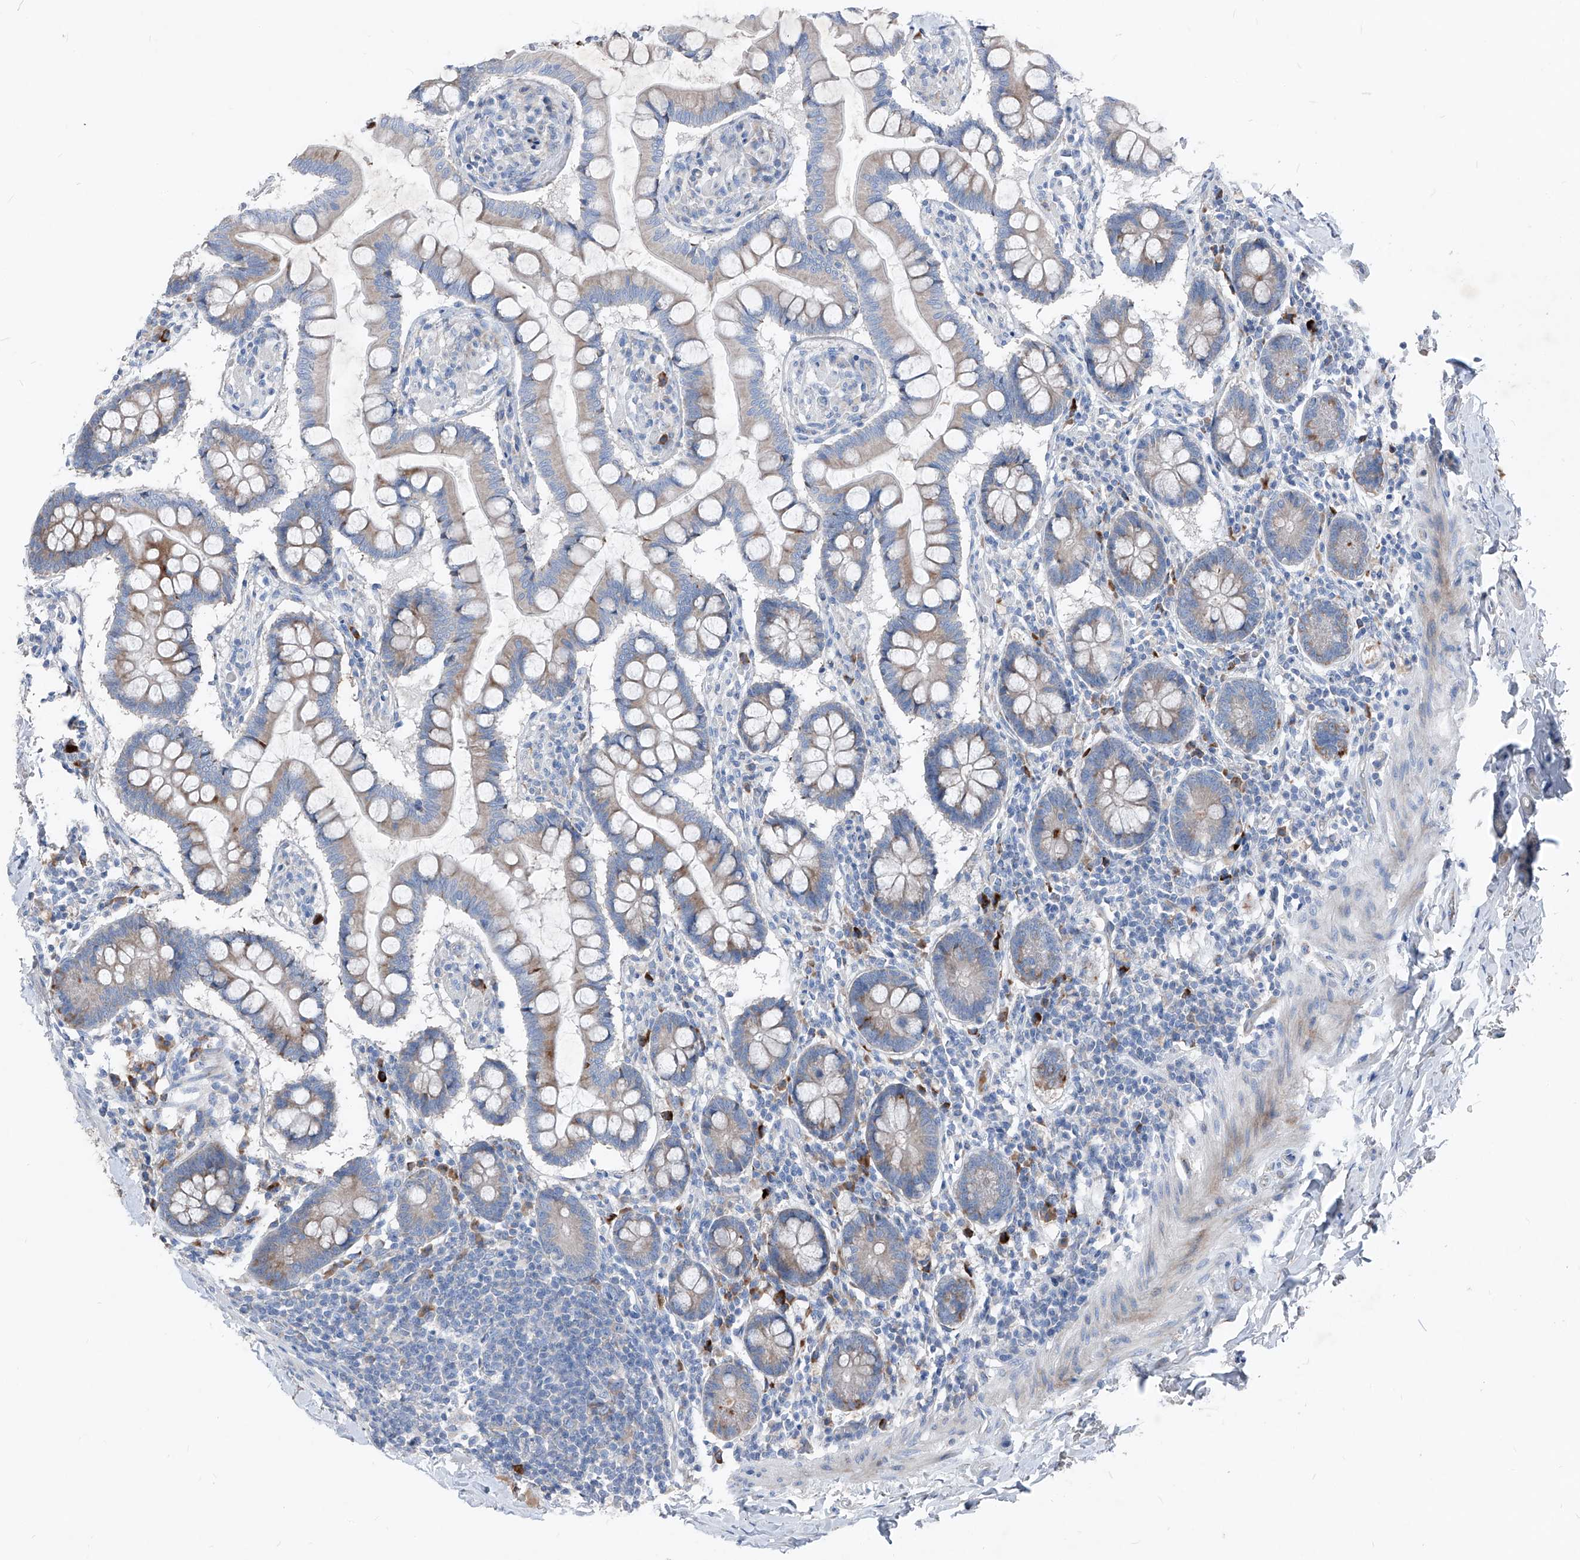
{"staining": {"intensity": "moderate", "quantity": "<25%", "location": "cytoplasmic/membranous"}, "tissue": "small intestine", "cell_type": "Glandular cells", "image_type": "normal", "snomed": [{"axis": "morphology", "description": "Normal tissue, NOS"}, {"axis": "topography", "description": "Small intestine"}], "caption": "Protein staining reveals moderate cytoplasmic/membranous positivity in about <25% of glandular cells in benign small intestine.", "gene": "IFI27", "patient": {"sex": "male", "age": 41}}